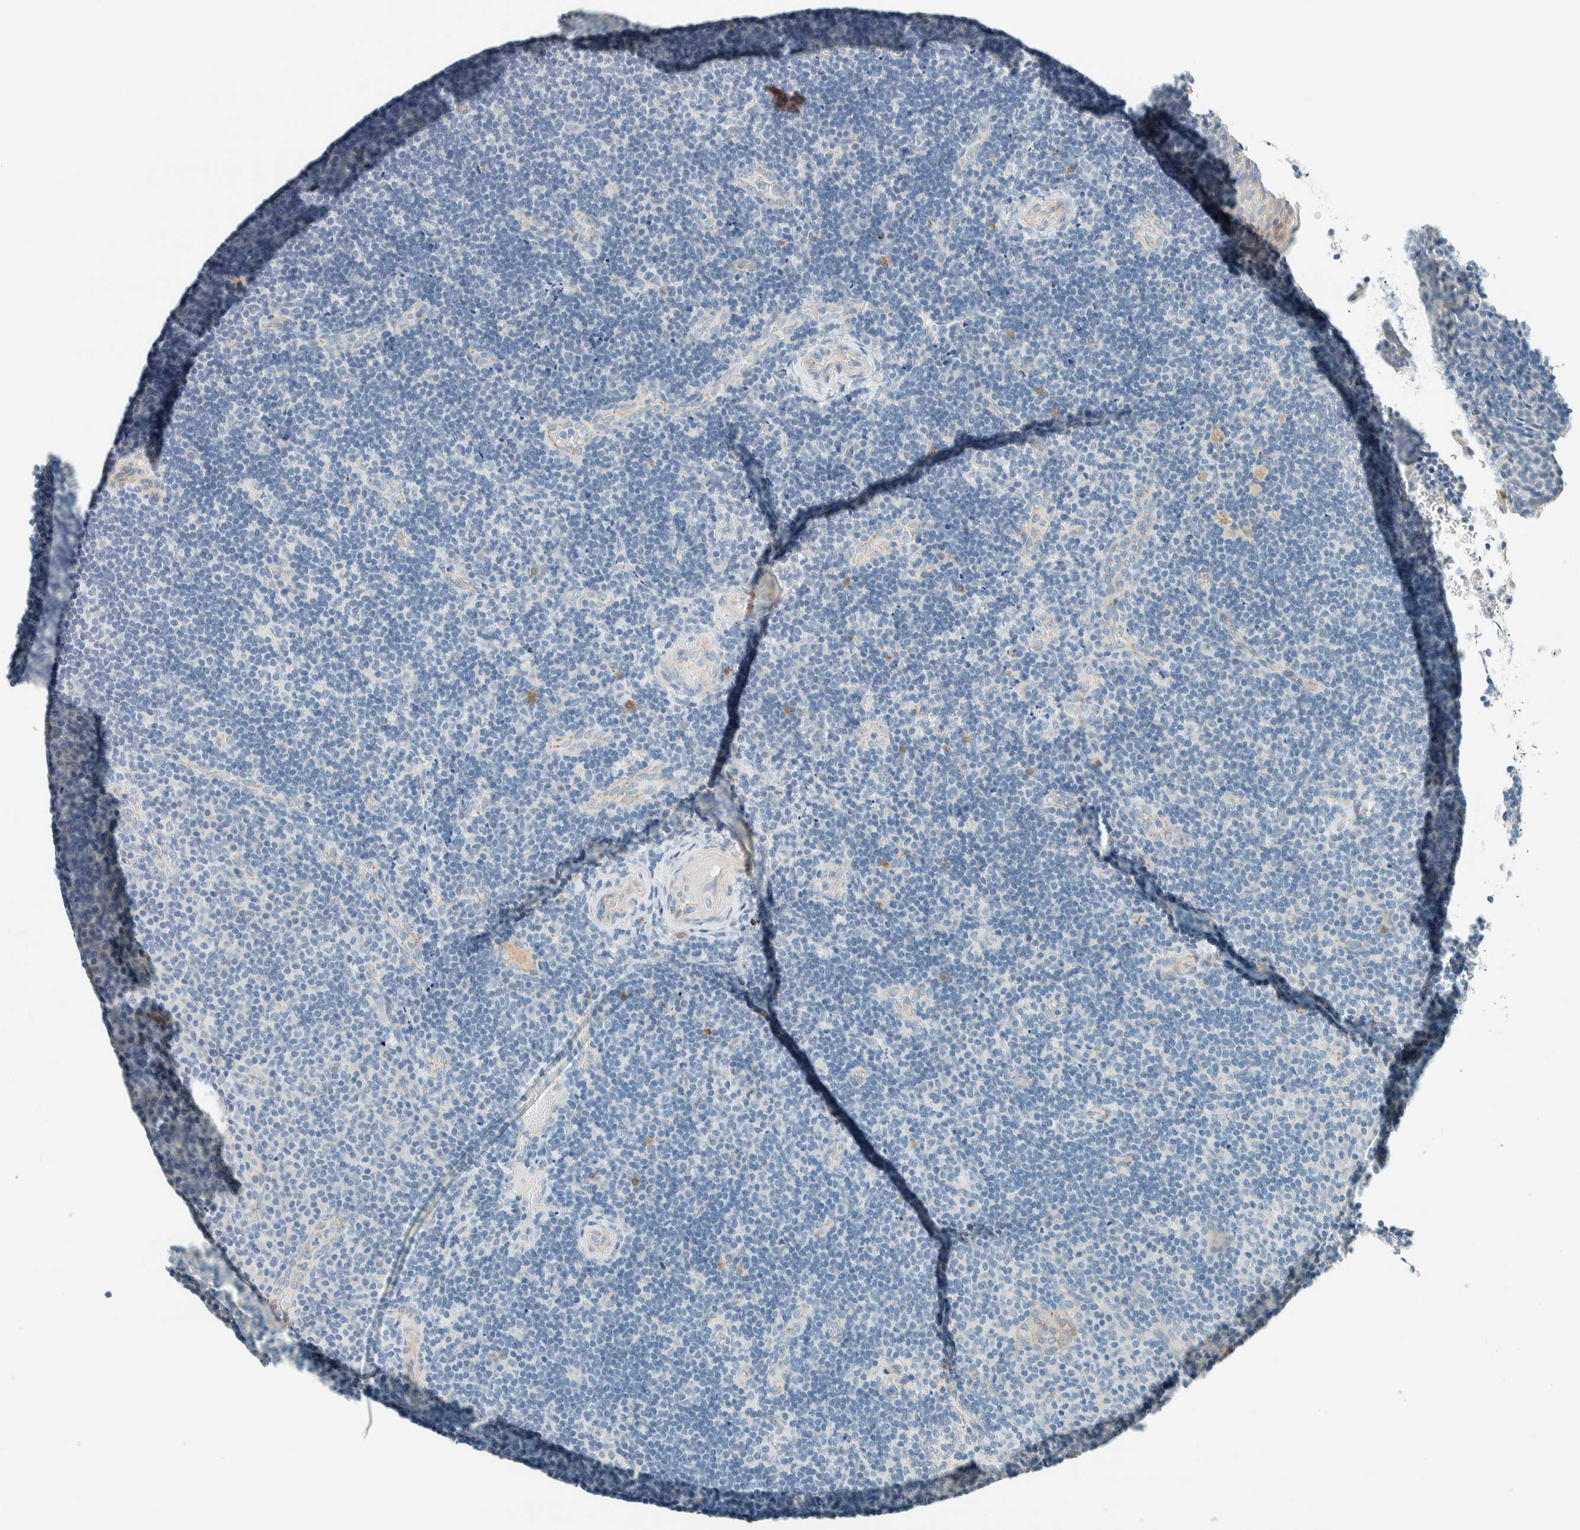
{"staining": {"intensity": "negative", "quantity": "none", "location": "none"}, "tissue": "lymphoma", "cell_type": "Tumor cells", "image_type": "cancer", "snomed": [{"axis": "morphology", "description": "Malignant lymphoma, non-Hodgkin's type, High grade"}, {"axis": "topography", "description": "Tonsil"}], "caption": "Tumor cells show no significant protein positivity in lymphoma.", "gene": "SLFN12", "patient": {"sex": "female", "age": 36}}